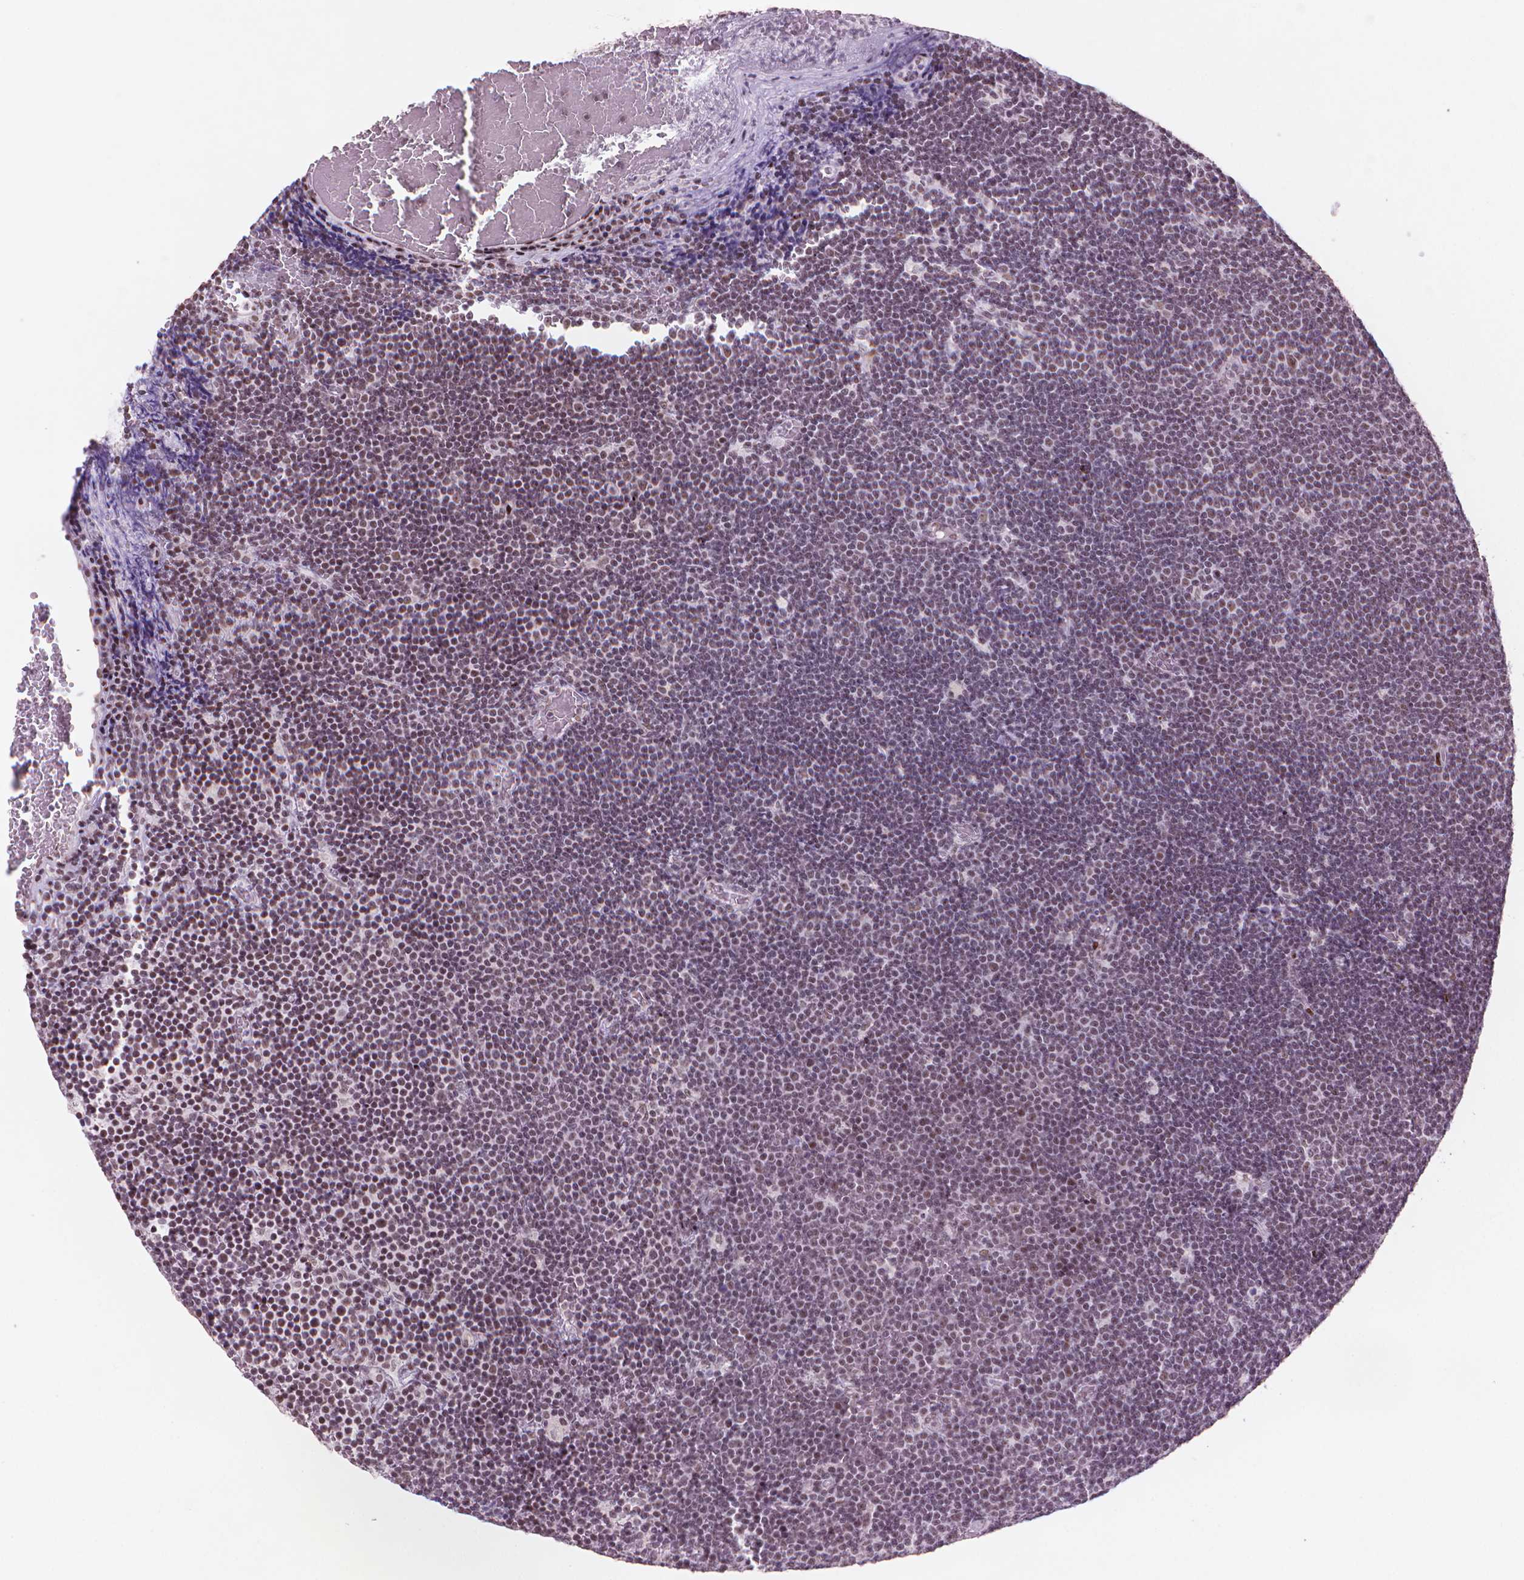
{"staining": {"intensity": "weak", "quantity": "<25%", "location": "nuclear"}, "tissue": "lymphoma", "cell_type": "Tumor cells", "image_type": "cancer", "snomed": [{"axis": "morphology", "description": "Malignant lymphoma, non-Hodgkin's type, Low grade"}, {"axis": "topography", "description": "Brain"}], "caption": "Tumor cells show no significant positivity in lymphoma.", "gene": "HES7", "patient": {"sex": "female", "age": 66}}